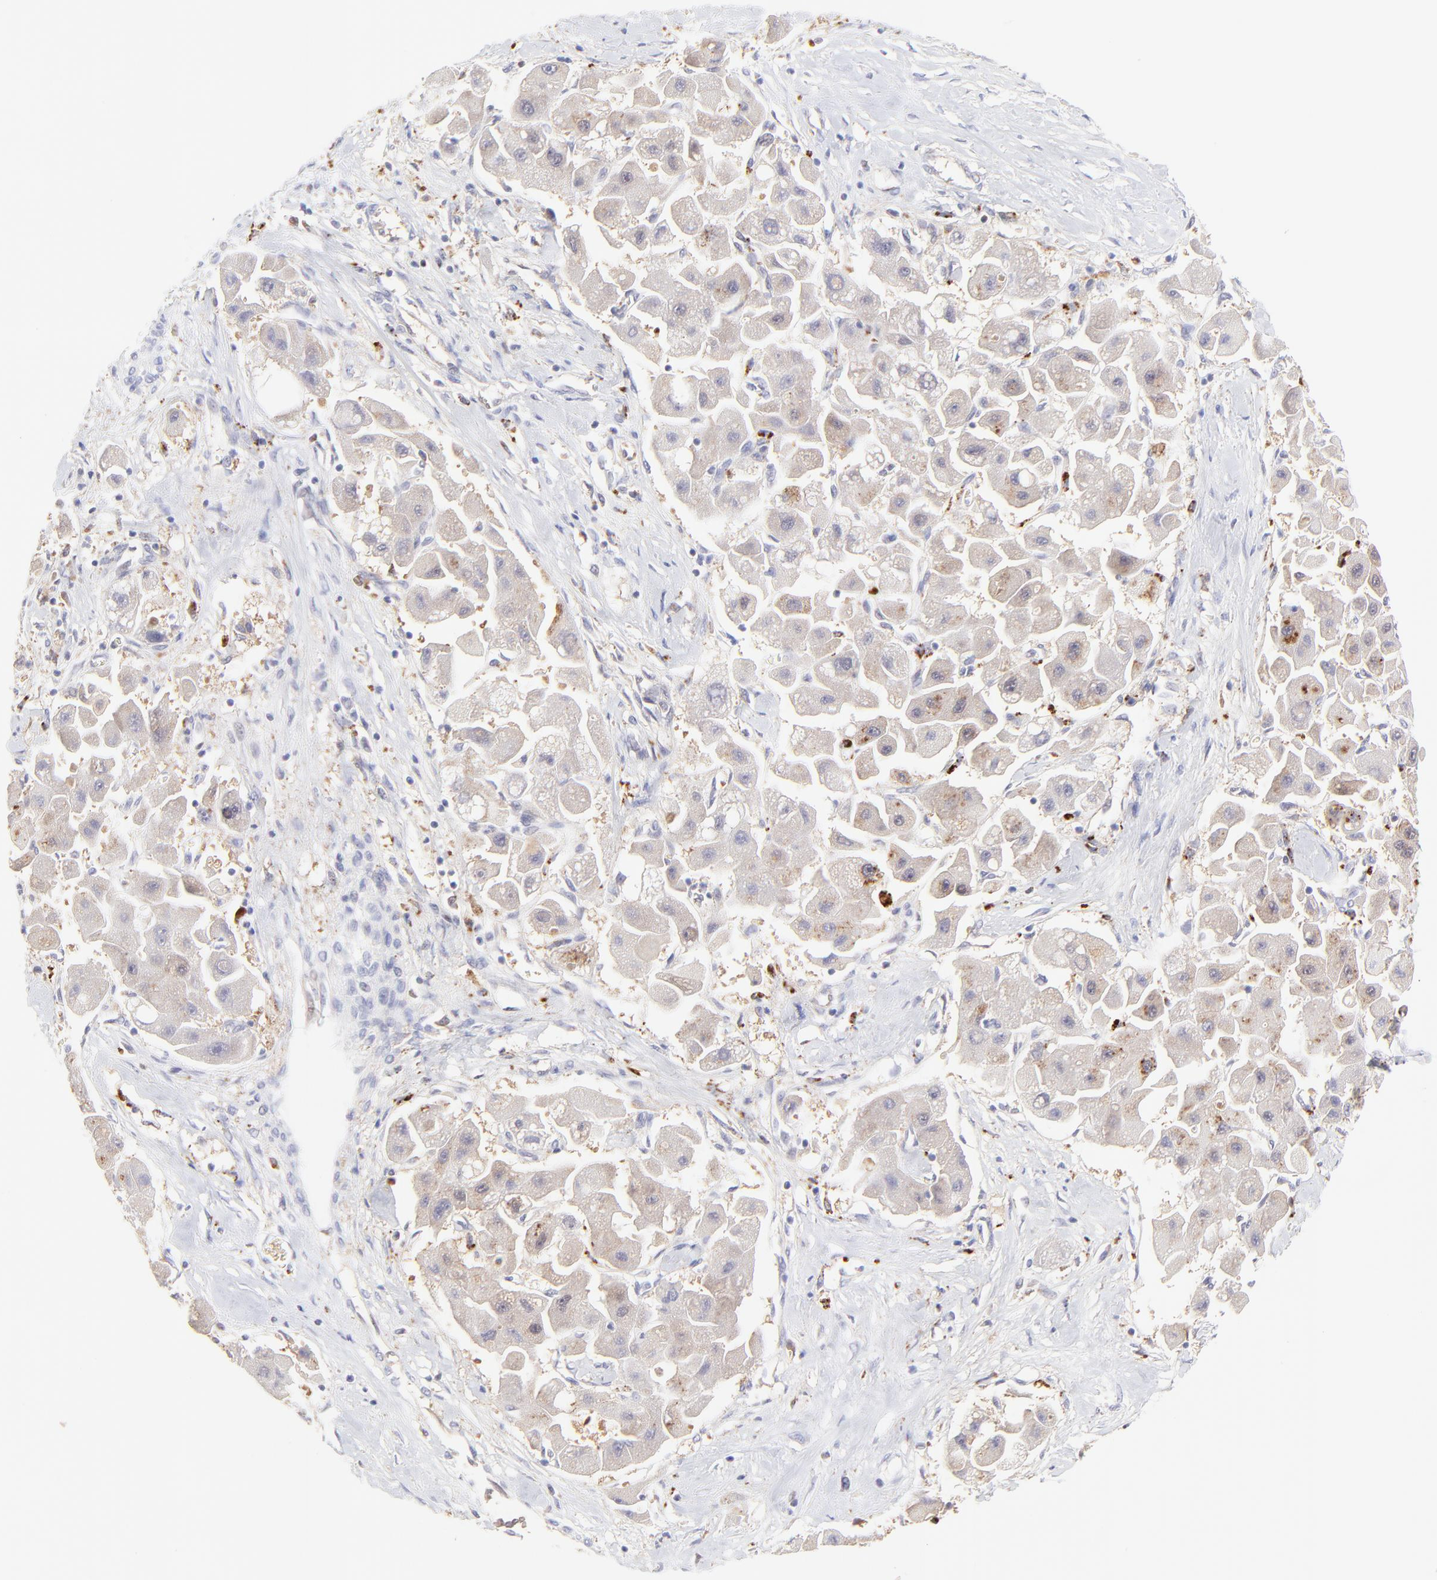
{"staining": {"intensity": "weak", "quantity": ">75%", "location": "cytoplasmic/membranous"}, "tissue": "liver cancer", "cell_type": "Tumor cells", "image_type": "cancer", "snomed": [{"axis": "morphology", "description": "Carcinoma, Hepatocellular, NOS"}, {"axis": "topography", "description": "Liver"}], "caption": "Liver cancer stained for a protein demonstrates weak cytoplasmic/membranous positivity in tumor cells.", "gene": "HYAL1", "patient": {"sex": "male", "age": 24}}